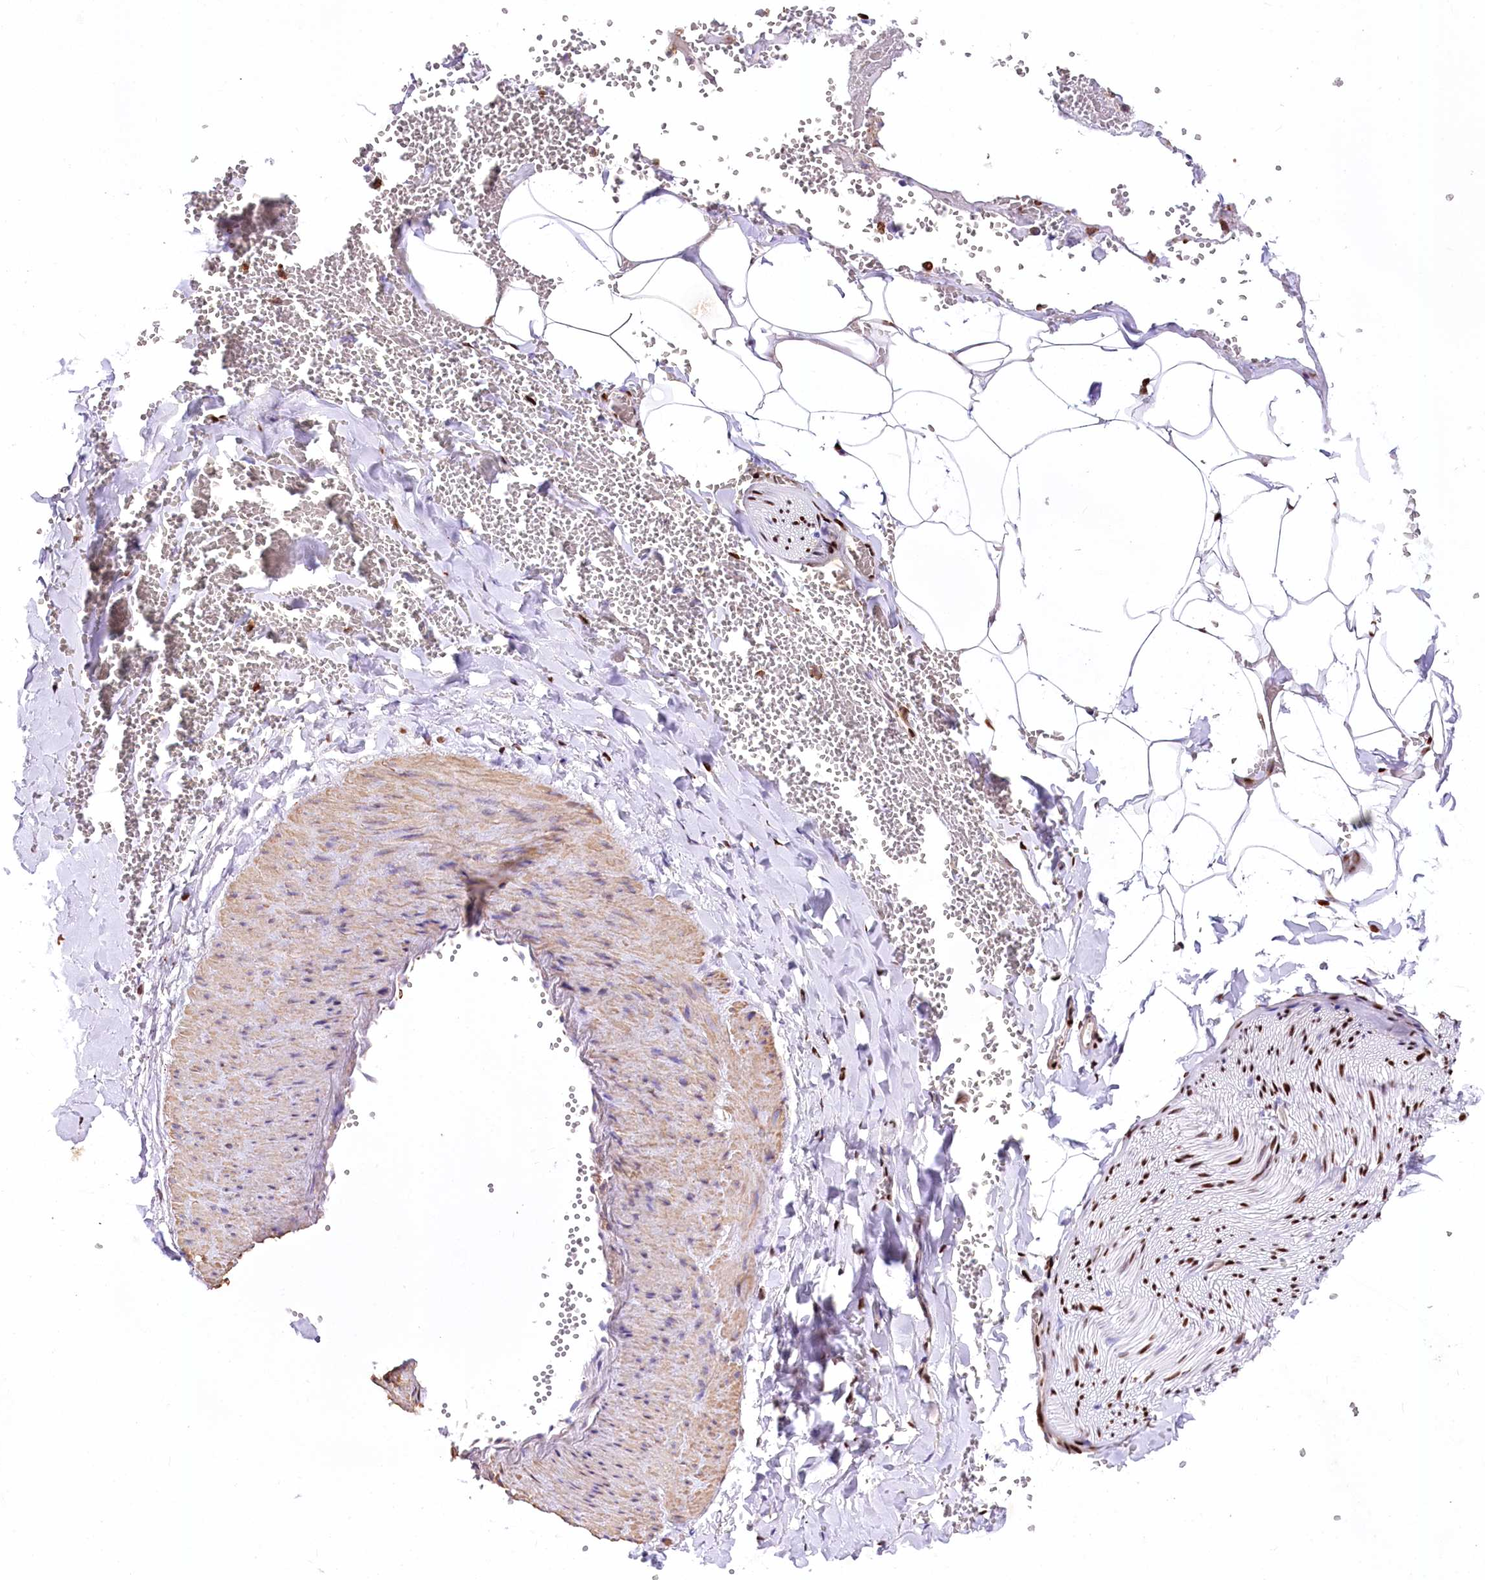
{"staining": {"intensity": "strong", "quantity": ">75%", "location": "nuclear"}, "tissue": "adipose tissue", "cell_type": "Adipocytes", "image_type": "normal", "snomed": [{"axis": "morphology", "description": "Normal tissue, NOS"}, {"axis": "topography", "description": "Gallbladder"}, {"axis": "topography", "description": "Peripheral nerve tissue"}], "caption": "This photomicrograph demonstrates benign adipose tissue stained with IHC to label a protein in brown. The nuclear of adipocytes show strong positivity for the protein. Nuclei are counter-stained blue.", "gene": "PTMS", "patient": {"sex": "male", "age": 38}}